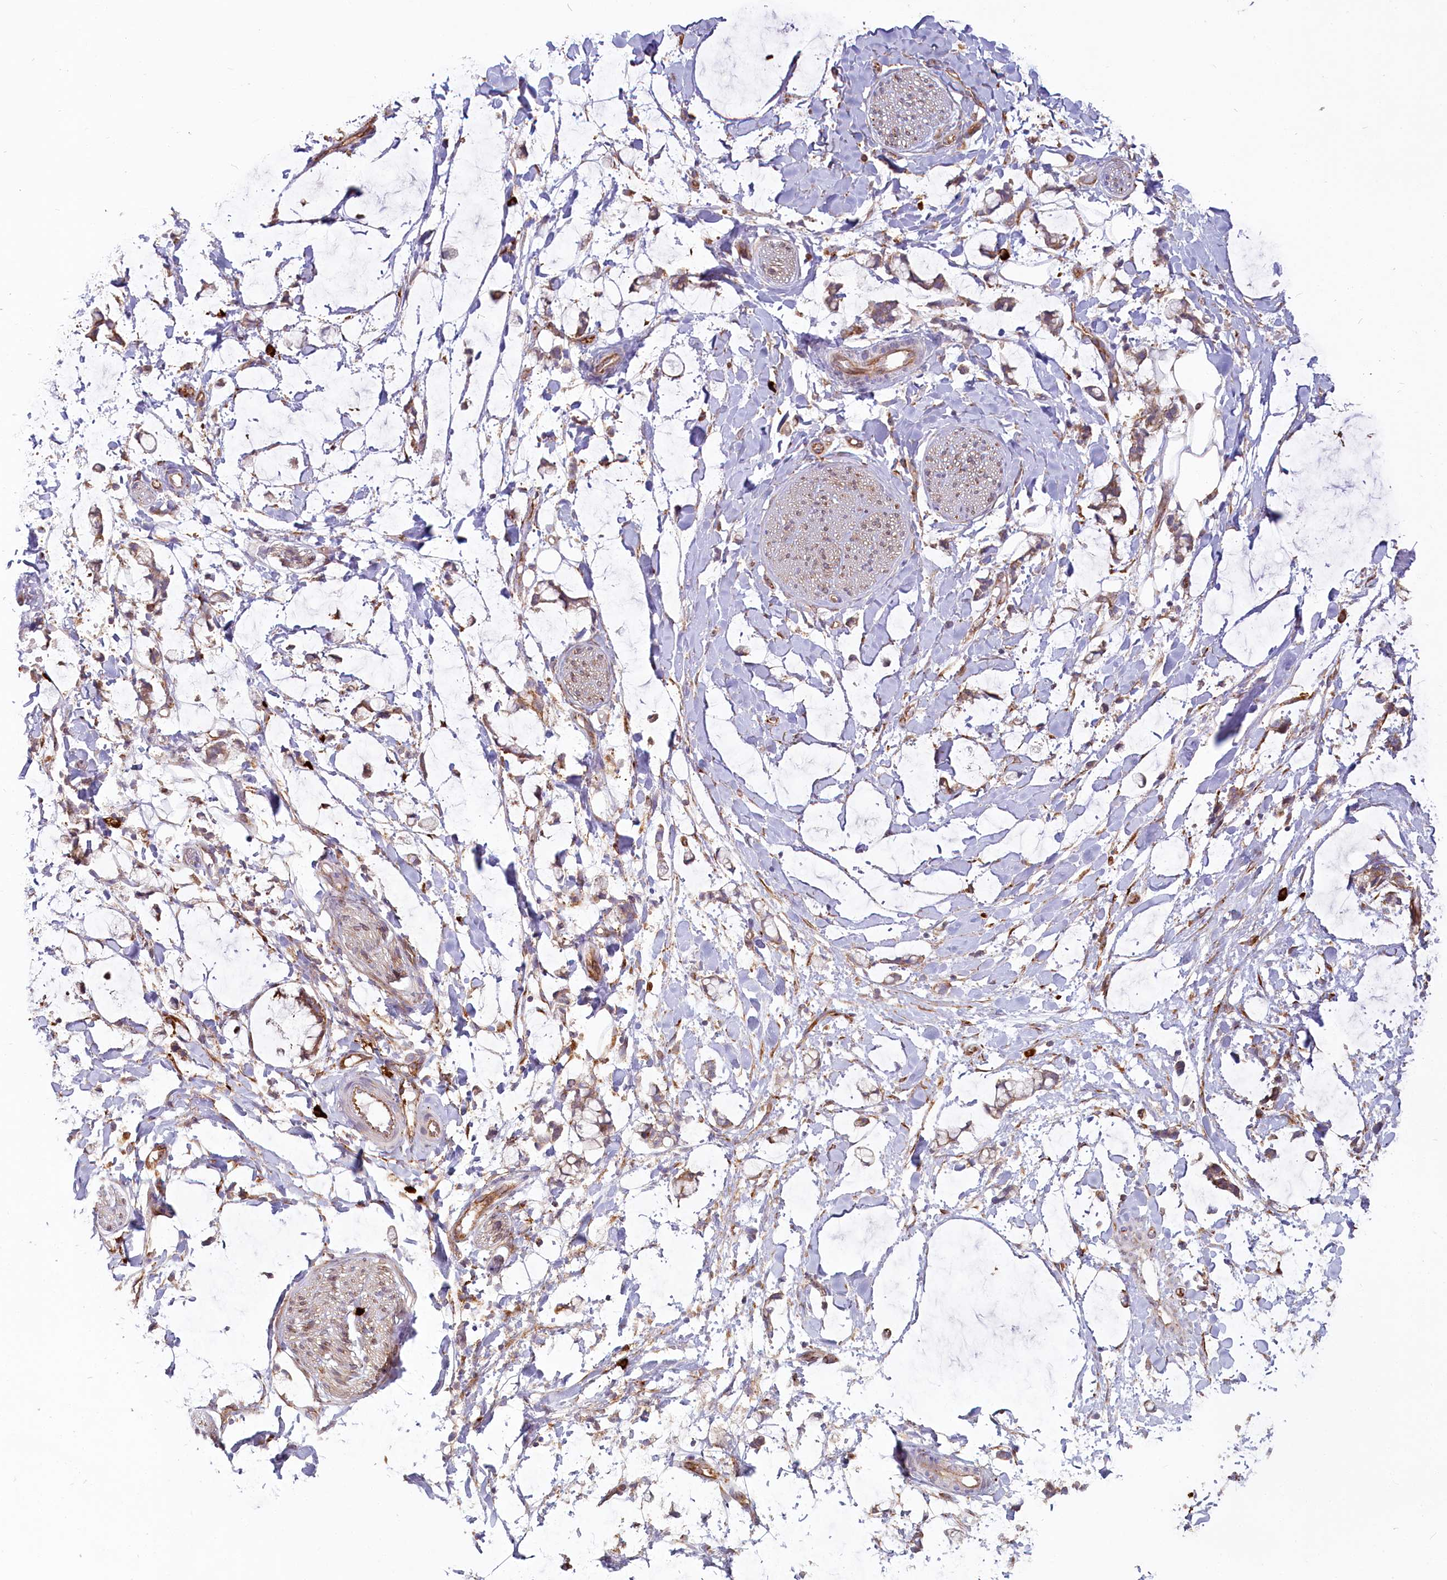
{"staining": {"intensity": "negative", "quantity": "none", "location": "none"}, "tissue": "adipose tissue", "cell_type": "Adipocytes", "image_type": "normal", "snomed": [{"axis": "morphology", "description": "Normal tissue, NOS"}, {"axis": "morphology", "description": "Adenocarcinoma, NOS"}, {"axis": "topography", "description": "Colon"}, {"axis": "topography", "description": "Peripheral nerve tissue"}], "caption": "This micrograph is of unremarkable adipose tissue stained with IHC to label a protein in brown with the nuclei are counter-stained blue. There is no staining in adipocytes.", "gene": "HARS2", "patient": {"sex": "male", "age": 14}}